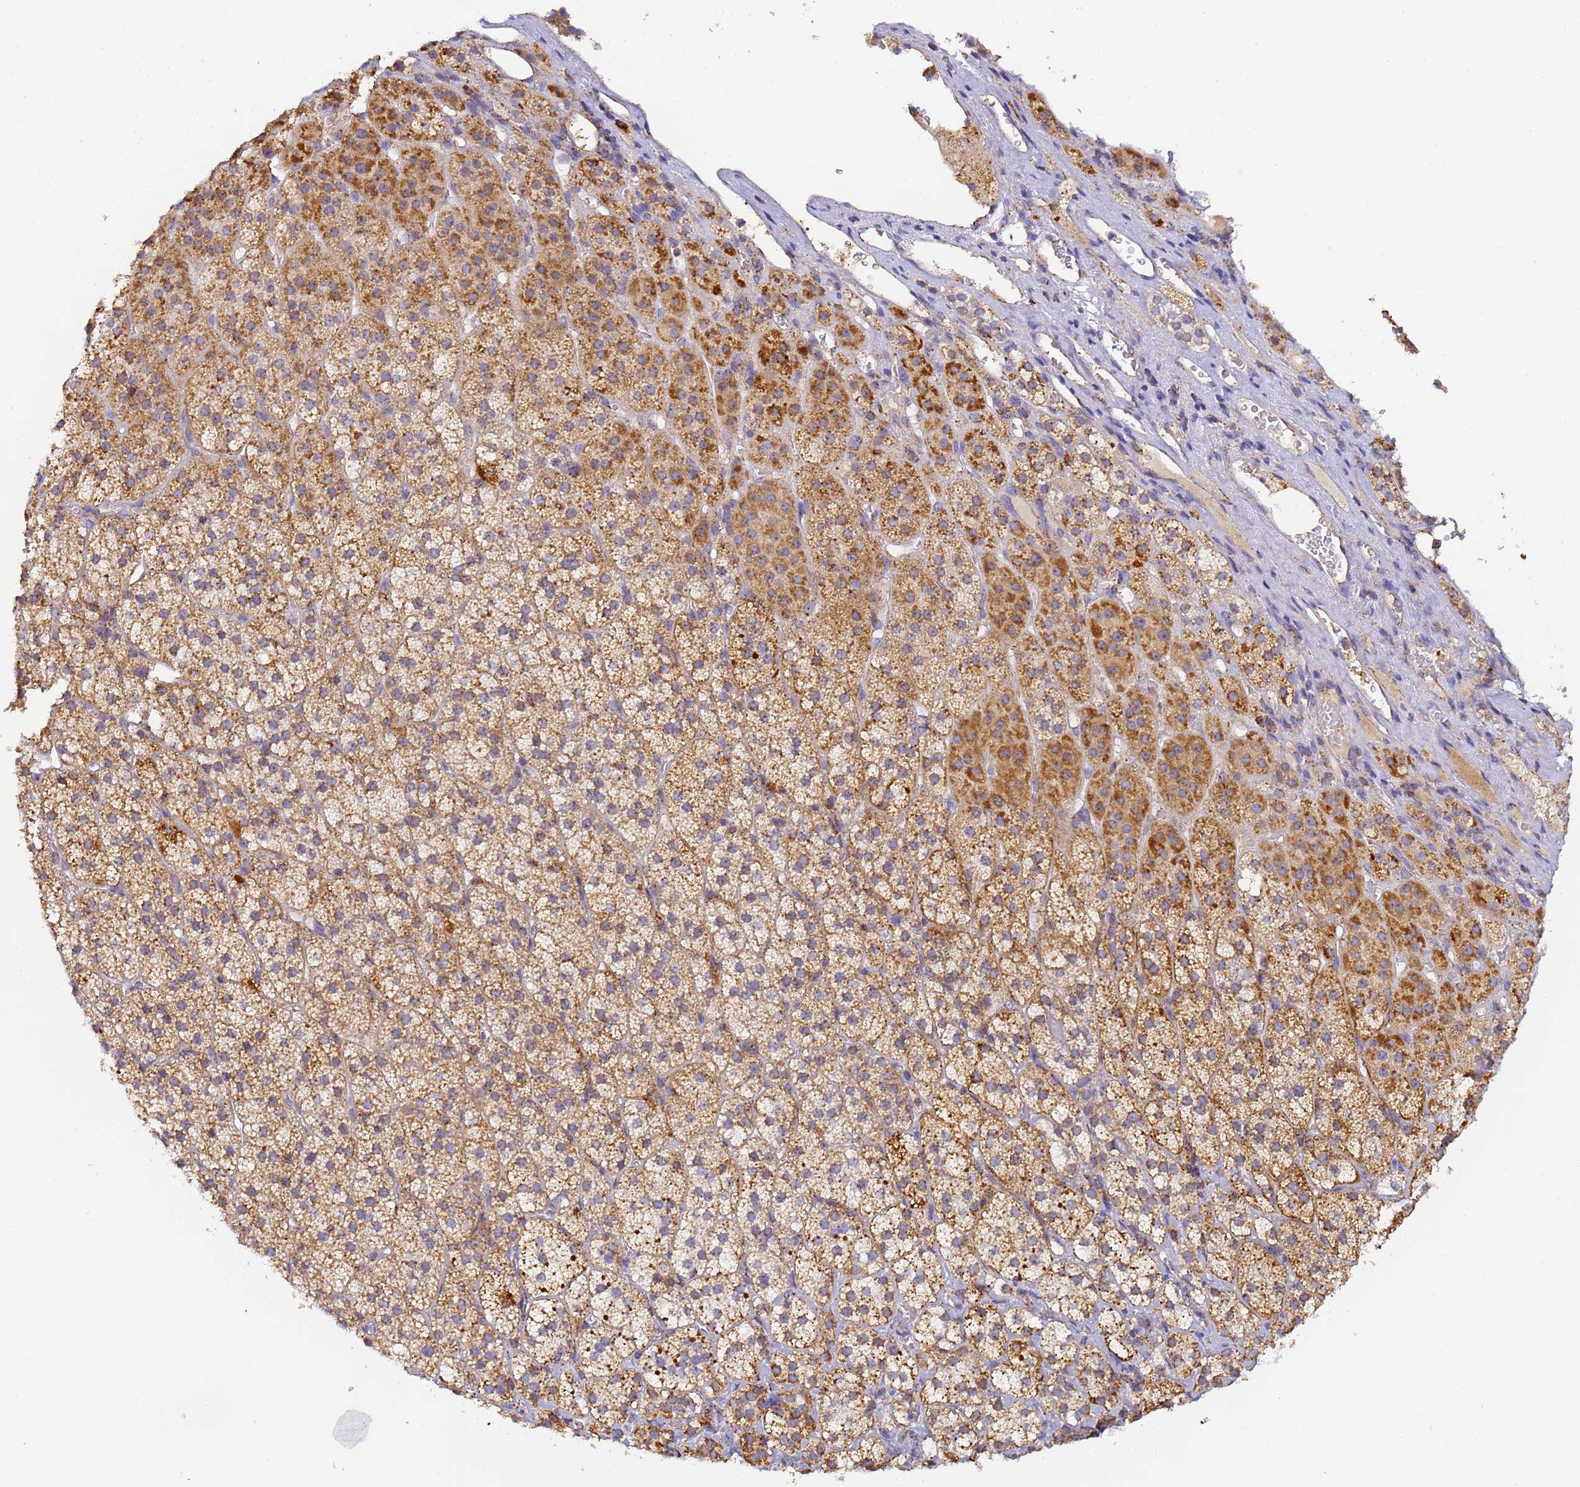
{"staining": {"intensity": "moderate", "quantity": "25%-75%", "location": "cytoplasmic/membranous"}, "tissue": "adrenal gland", "cell_type": "Glandular cells", "image_type": "normal", "snomed": [{"axis": "morphology", "description": "Normal tissue, NOS"}, {"axis": "topography", "description": "Adrenal gland"}], "caption": "Adrenal gland stained with a brown dye demonstrates moderate cytoplasmic/membranous positive expression in approximately 25%-75% of glandular cells.", "gene": "FRG2B", "patient": {"sex": "female", "age": 44}}